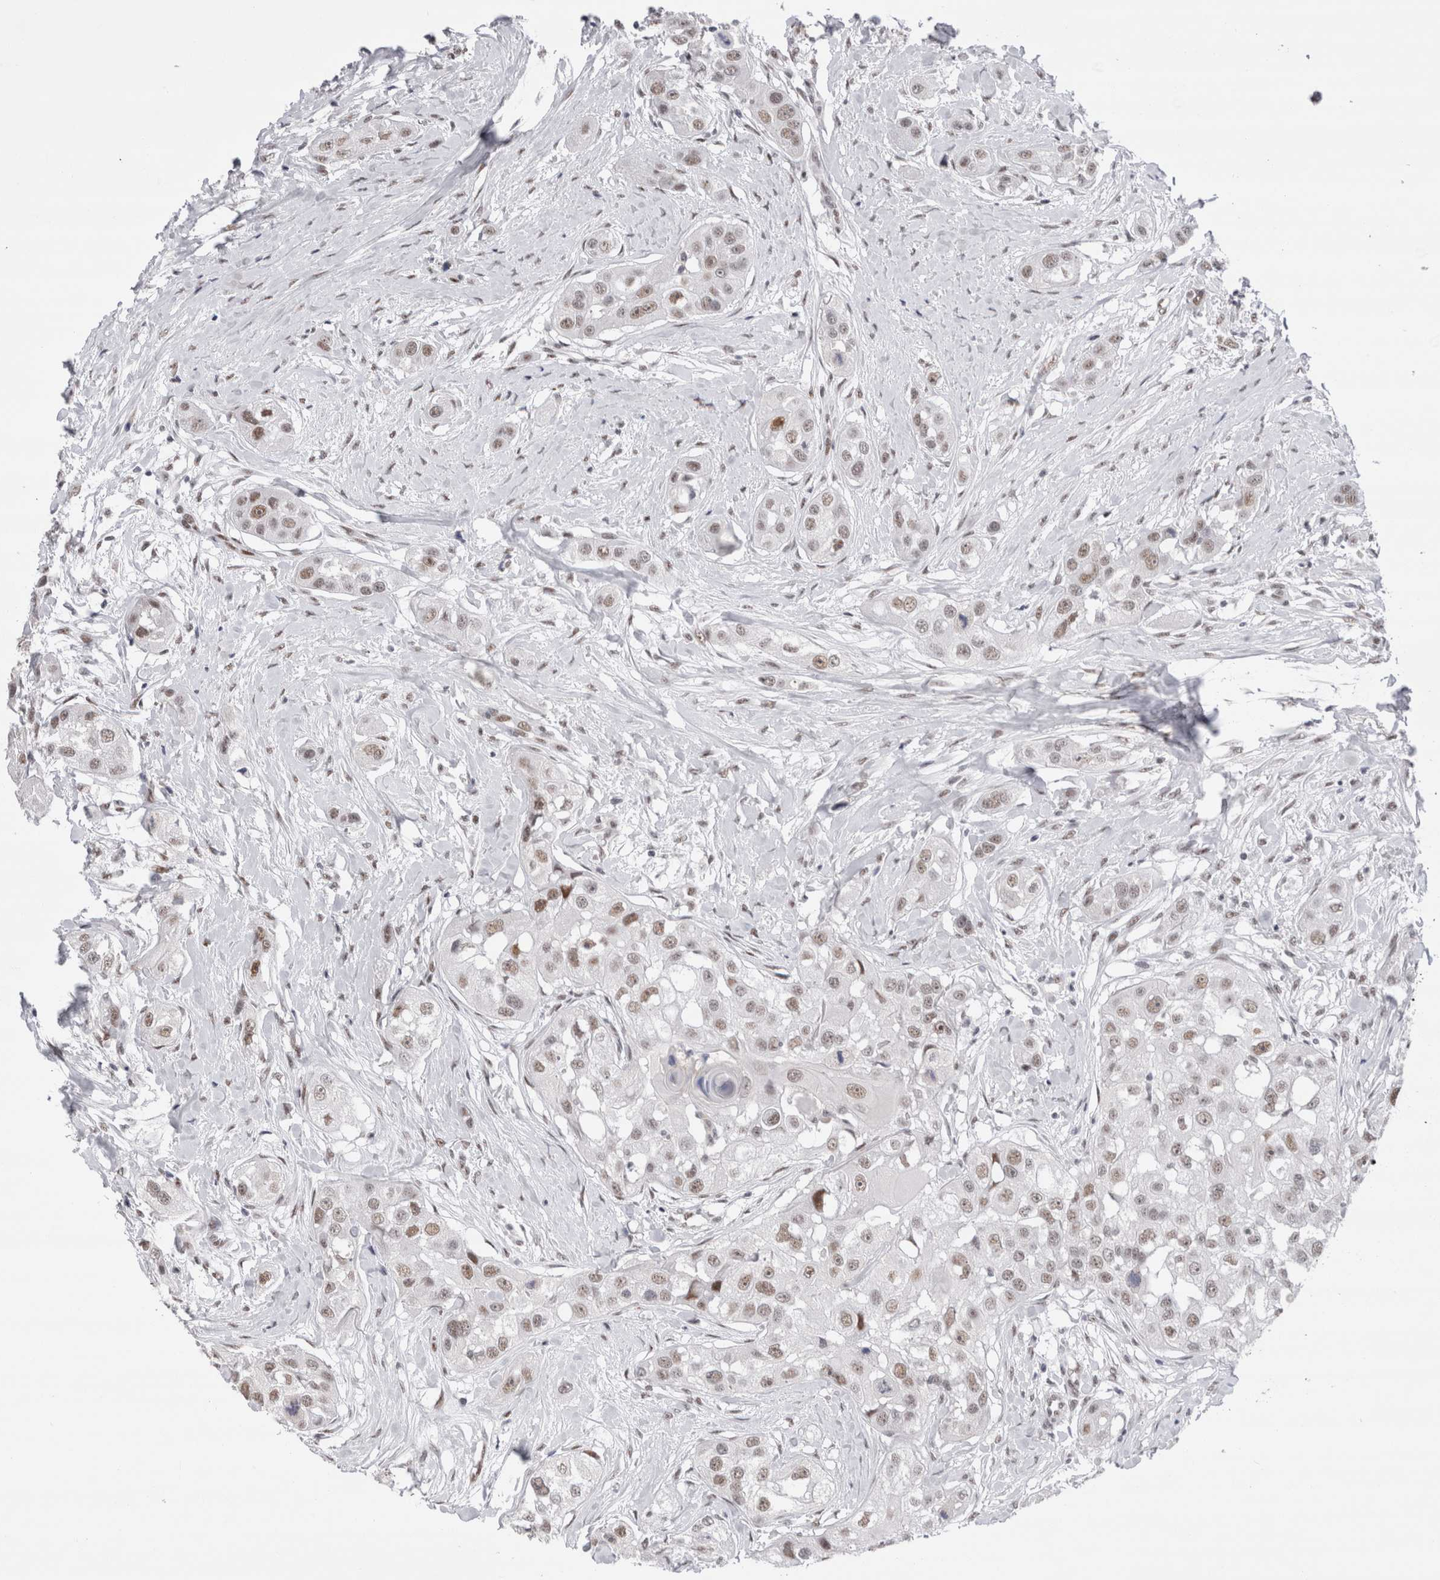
{"staining": {"intensity": "weak", "quantity": ">75%", "location": "nuclear"}, "tissue": "head and neck cancer", "cell_type": "Tumor cells", "image_type": "cancer", "snomed": [{"axis": "morphology", "description": "Normal tissue, NOS"}, {"axis": "morphology", "description": "Squamous cell carcinoma, NOS"}, {"axis": "topography", "description": "Skeletal muscle"}, {"axis": "topography", "description": "Head-Neck"}], "caption": "High-magnification brightfield microscopy of head and neck squamous cell carcinoma stained with DAB (3,3'-diaminobenzidine) (brown) and counterstained with hematoxylin (blue). tumor cells exhibit weak nuclear expression is identified in about>75% of cells.", "gene": "RBM6", "patient": {"sex": "male", "age": 51}}